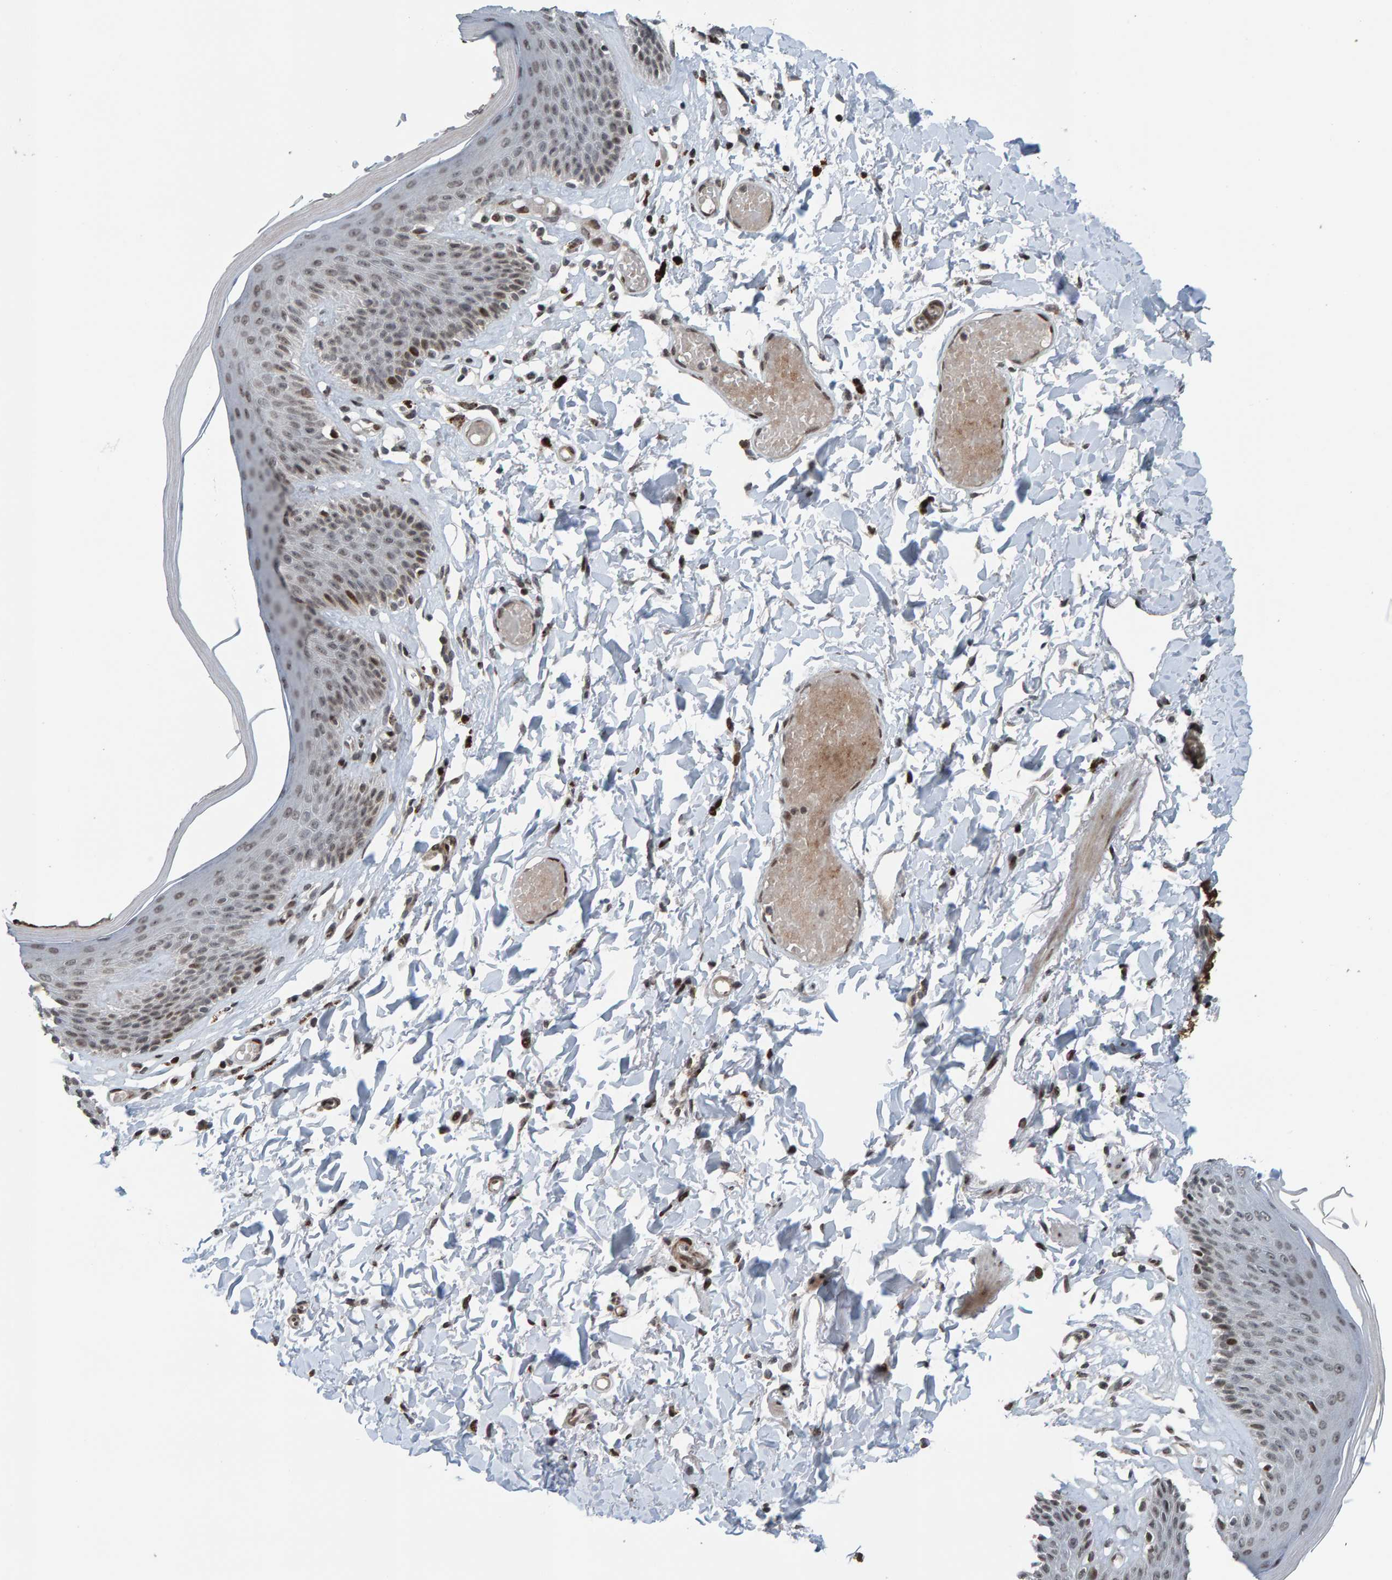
{"staining": {"intensity": "moderate", "quantity": "<25%", "location": "cytoplasmic/membranous,nuclear"}, "tissue": "skin", "cell_type": "Epidermal cells", "image_type": "normal", "snomed": [{"axis": "morphology", "description": "Normal tissue, NOS"}, {"axis": "topography", "description": "Vulva"}], "caption": "Protein expression analysis of normal human skin reveals moderate cytoplasmic/membranous,nuclear staining in approximately <25% of epidermal cells.", "gene": "ZNF366", "patient": {"sex": "female", "age": 73}}